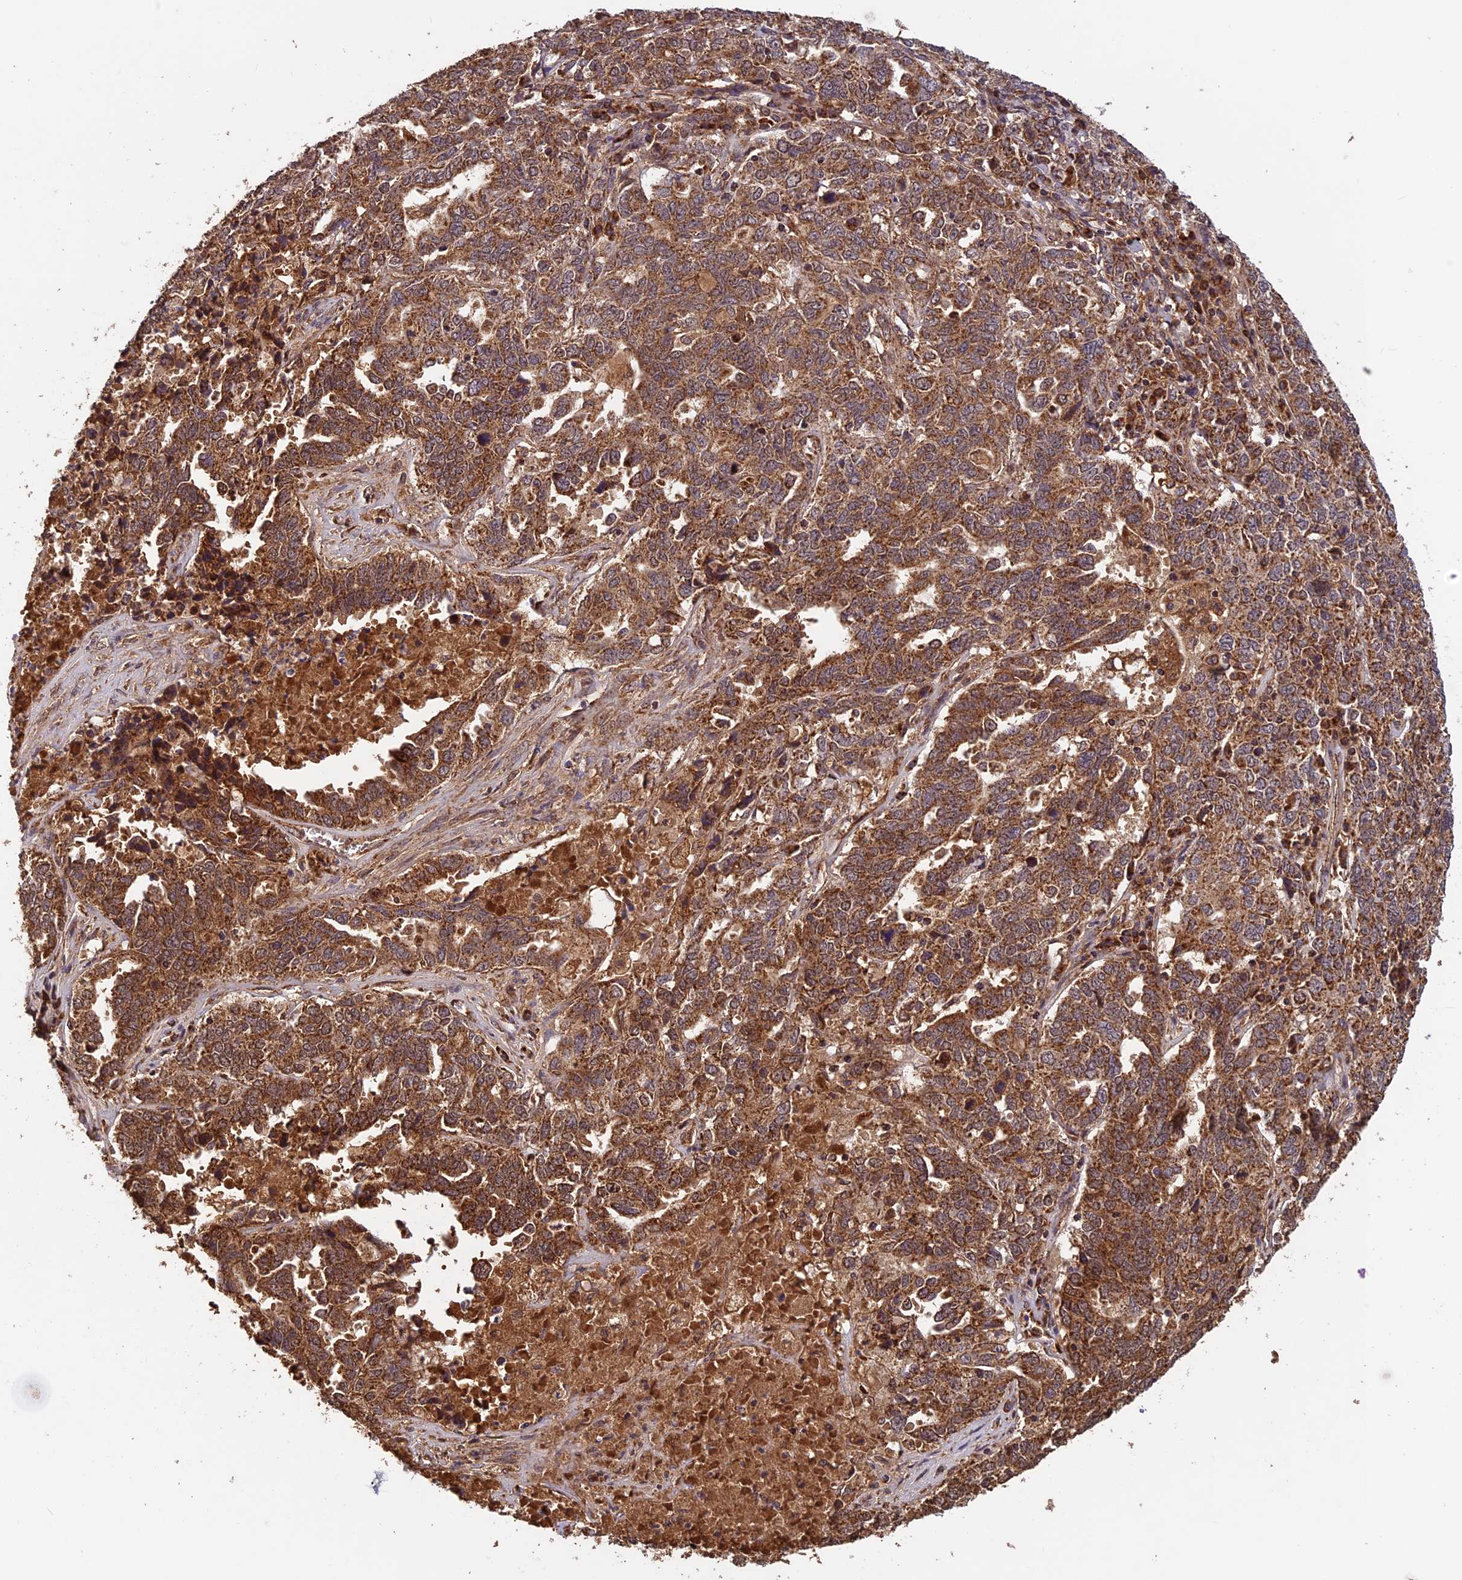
{"staining": {"intensity": "strong", "quantity": ">75%", "location": "cytoplasmic/membranous"}, "tissue": "ovarian cancer", "cell_type": "Tumor cells", "image_type": "cancer", "snomed": [{"axis": "morphology", "description": "Carcinoma, endometroid"}, {"axis": "topography", "description": "Ovary"}], "caption": "Immunohistochemistry (IHC) staining of endometroid carcinoma (ovarian), which displays high levels of strong cytoplasmic/membranous positivity in approximately >75% of tumor cells indicating strong cytoplasmic/membranous protein staining. The staining was performed using DAB (3,3'-diaminobenzidine) (brown) for protein detection and nuclei were counterstained in hematoxylin (blue).", "gene": "CCDC15", "patient": {"sex": "female", "age": 62}}